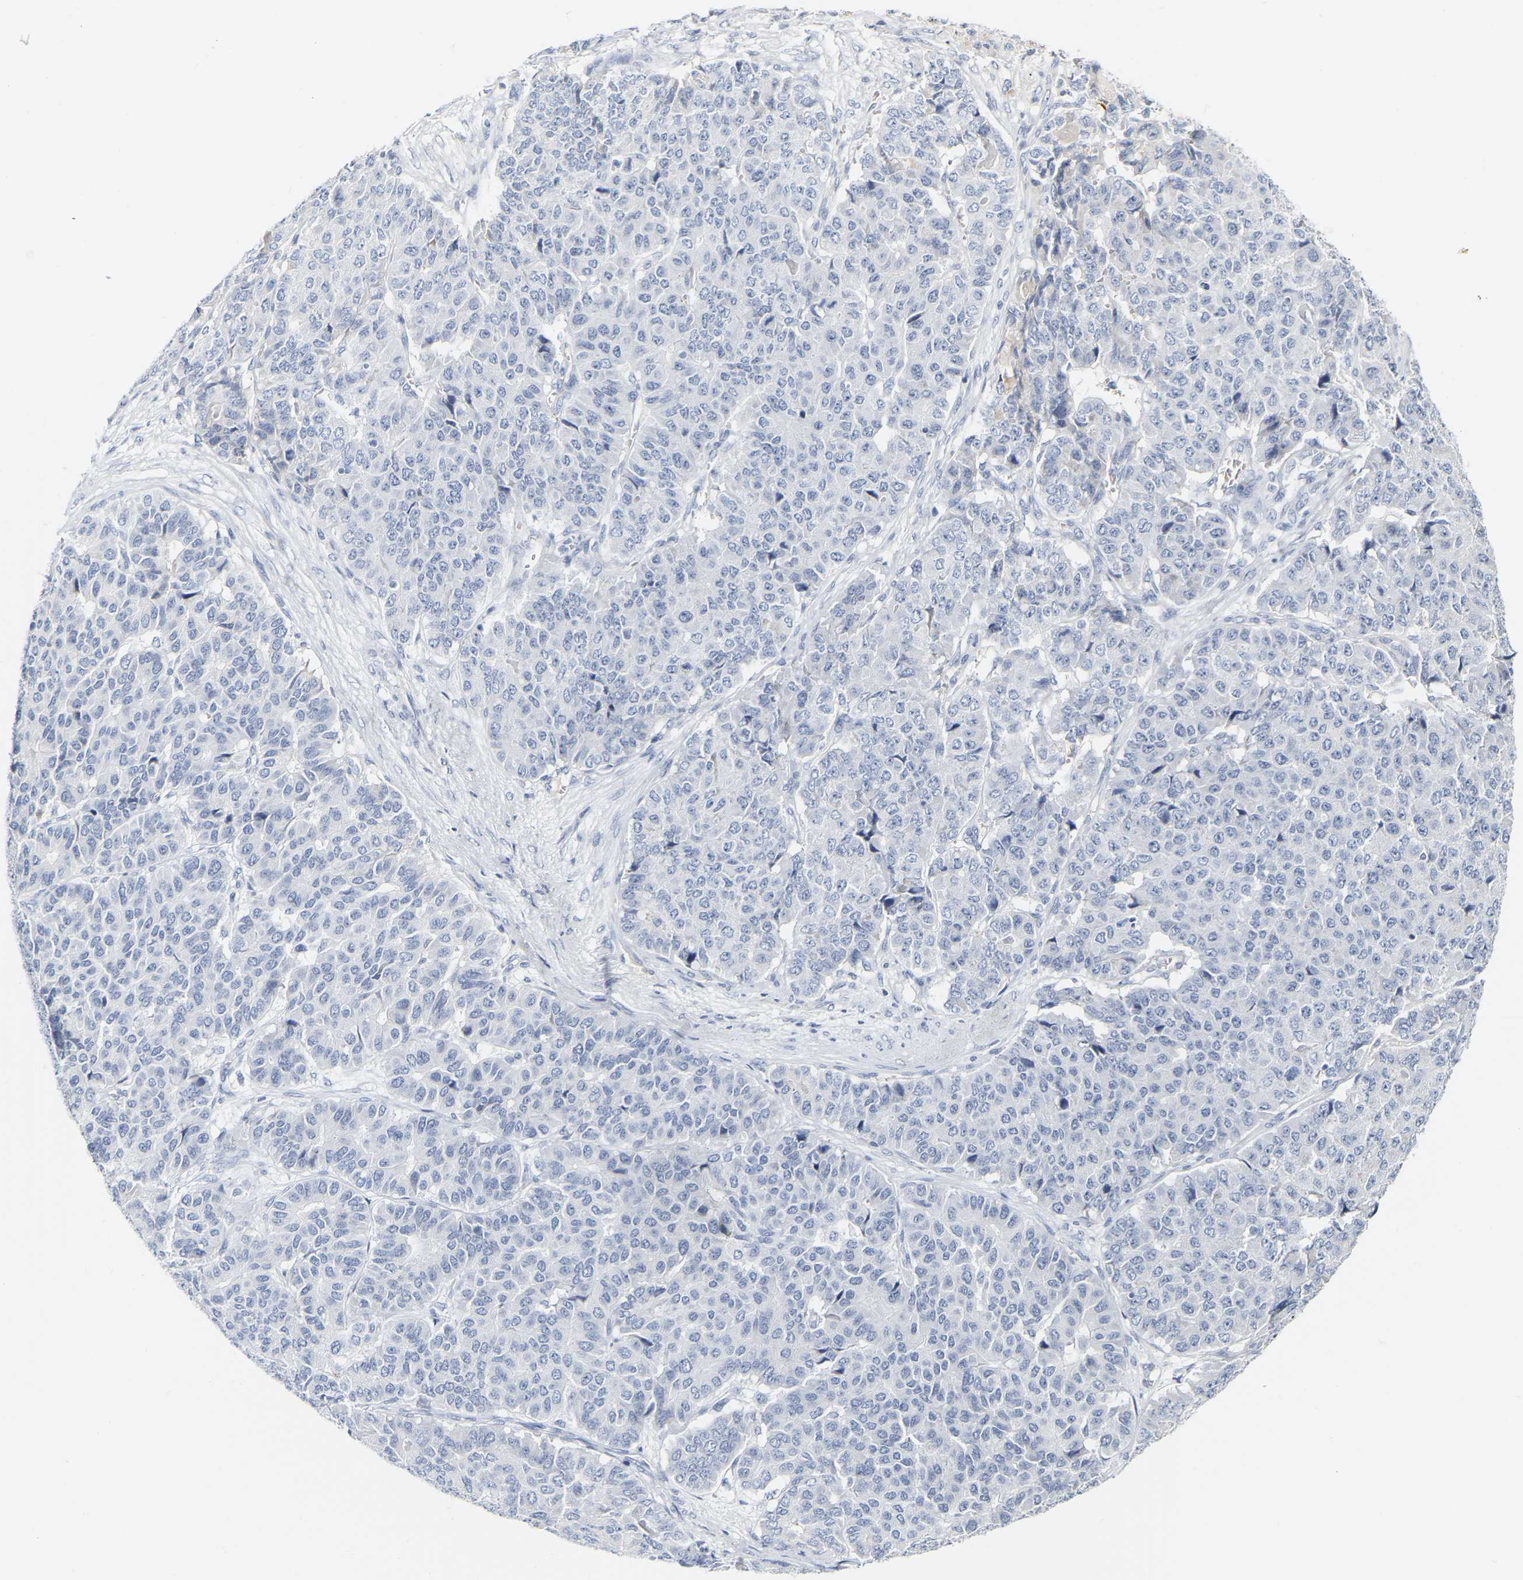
{"staining": {"intensity": "negative", "quantity": "none", "location": "none"}, "tissue": "pancreatic cancer", "cell_type": "Tumor cells", "image_type": "cancer", "snomed": [{"axis": "morphology", "description": "Adenocarcinoma, NOS"}, {"axis": "topography", "description": "Pancreas"}], "caption": "High magnification brightfield microscopy of pancreatic cancer (adenocarcinoma) stained with DAB (3,3'-diaminobenzidine) (brown) and counterstained with hematoxylin (blue): tumor cells show no significant expression.", "gene": "GNAS", "patient": {"sex": "male", "age": 50}}